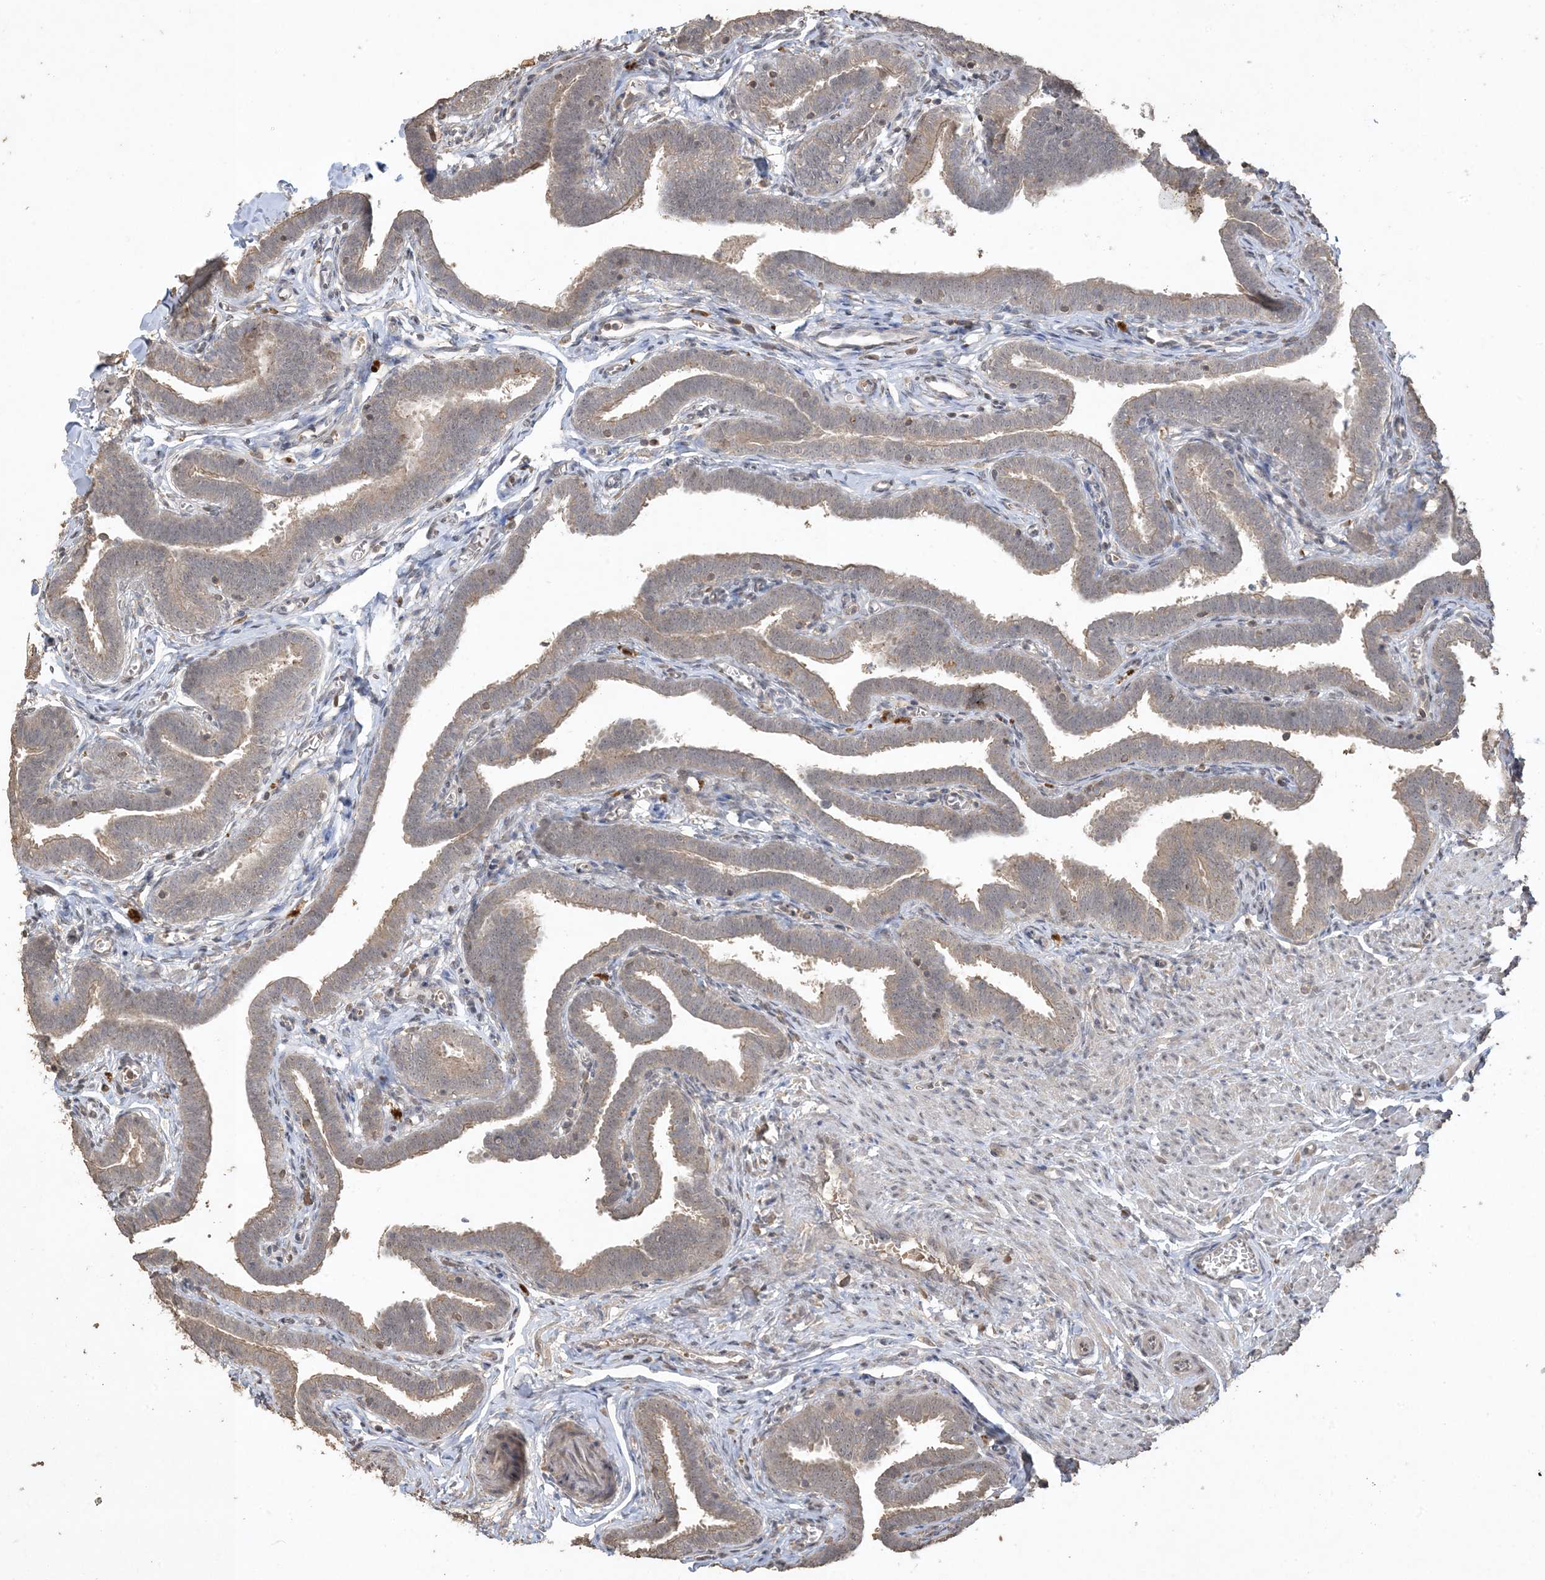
{"staining": {"intensity": "weak", "quantity": "25%-75%", "location": "cytoplasmic/membranous"}, "tissue": "fallopian tube", "cell_type": "Glandular cells", "image_type": "normal", "snomed": [{"axis": "morphology", "description": "Normal tissue, NOS"}, {"axis": "topography", "description": "Fallopian tube"}], "caption": "Human fallopian tube stained with a brown dye demonstrates weak cytoplasmic/membranous positive expression in about 25%-75% of glandular cells.", "gene": "EFCAB8", "patient": {"sex": "female", "age": 36}}